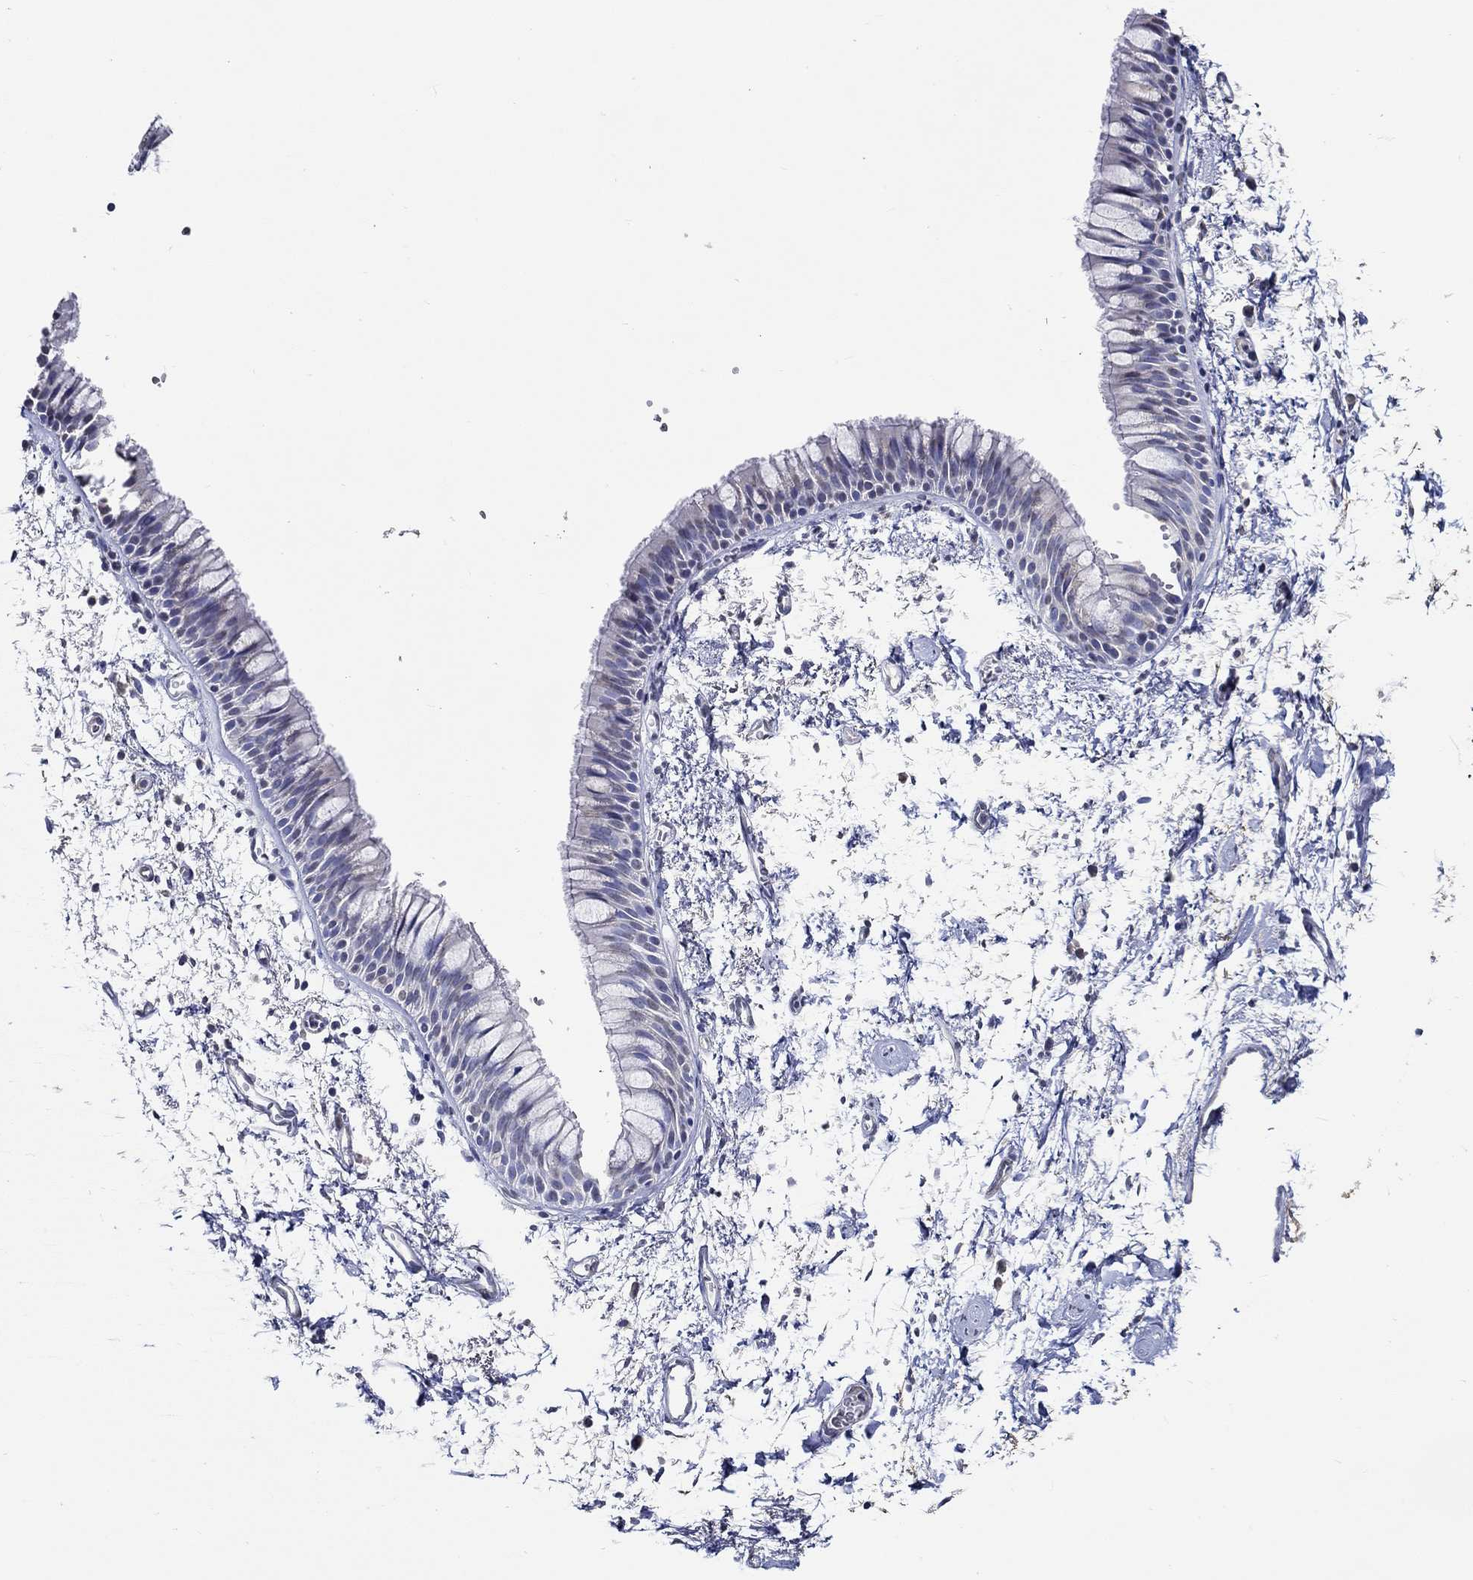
{"staining": {"intensity": "negative", "quantity": "none", "location": "none"}, "tissue": "bronchus", "cell_type": "Respiratory epithelial cells", "image_type": "normal", "snomed": [{"axis": "morphology", "description": "Normal tissue, NOS"}, {"axis": "topography", "description": "Cartilage tissue"}, {"axis": "topography", "description": "Bronchus"}], "caption": "High power microscopy histopathology image of an immunohistochemistry (IHC) photomicrograph of unremarkable bronchus, revealing no significant staining in respiratory epithelial cells. (DAB IHC visualized using brightfield microscopy, high magnification).", "gene": "PDE1B", "patient": {"sex": "male", "age": 66}}